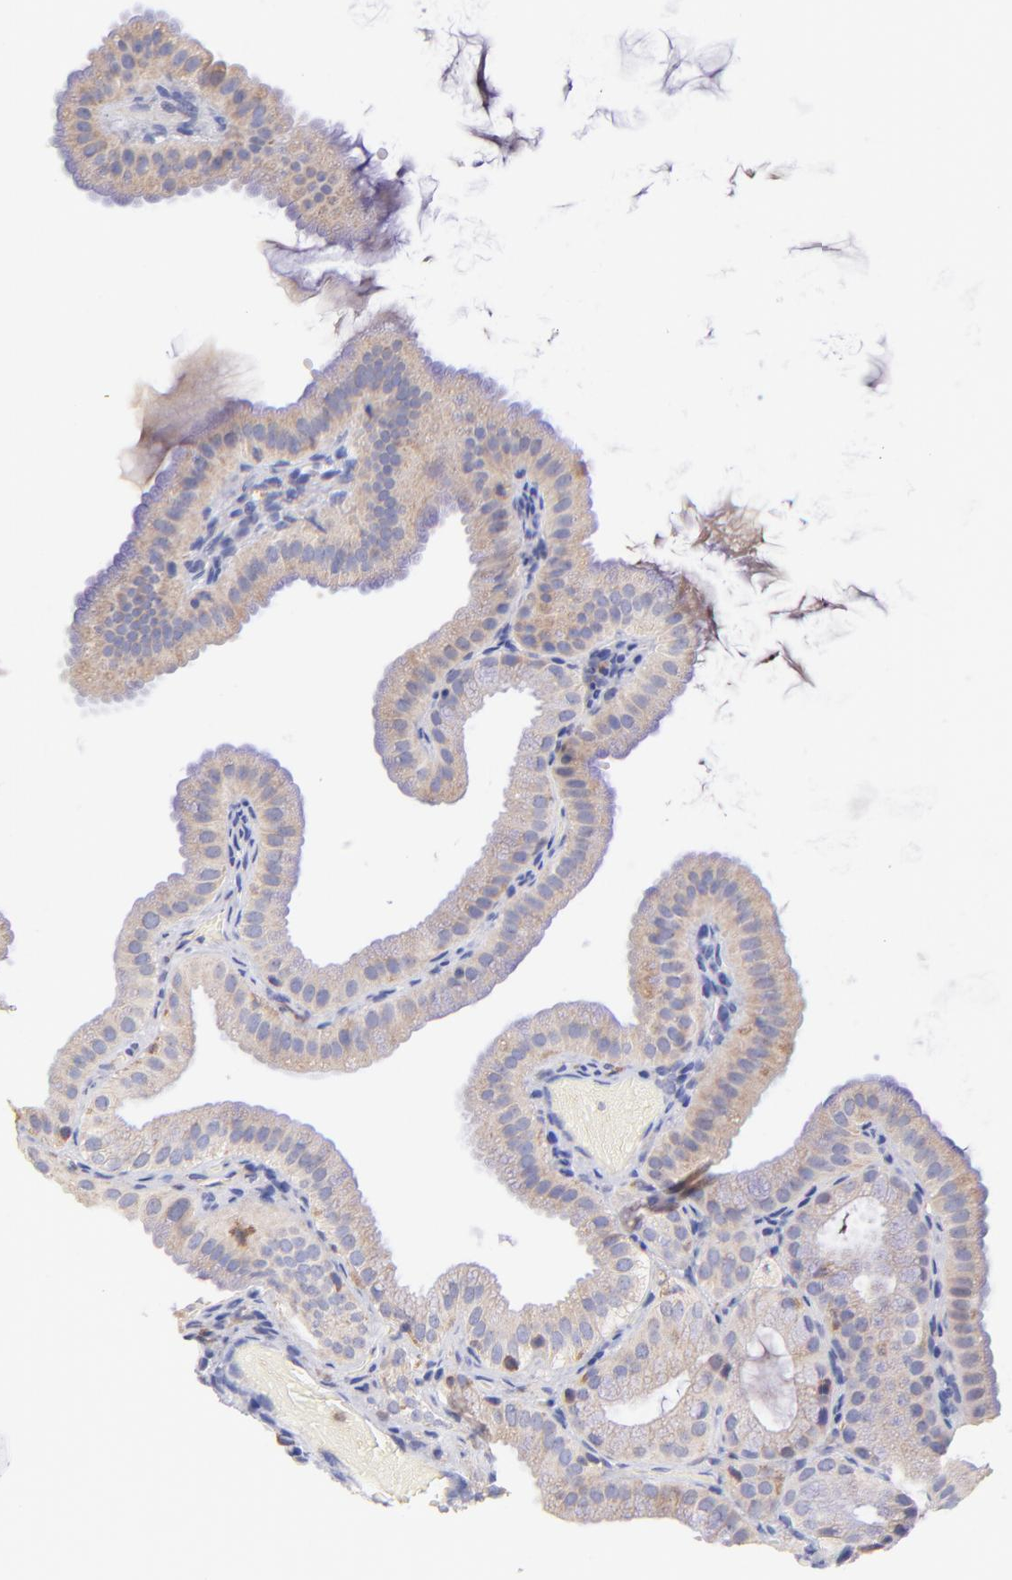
{"staining": {"intensity": "weak", "quantity": ">75%", "location": "cytoplasmic/membranous"}, "tissue": "gallbladder", "cell_type": "Glandular cells", "image_type": "normal", "snomed": [{"axis": "morphology", "description": "Normal tissue, NOS"}, {"axis": "topography", "description": "Gallbladder"}], "caption": "Weak cytoplasmic/membranous positivity is identified in approximately >75% of glandular cells in unremarkable gallbladder. (IHC, brightfield microscopy, high magnification).", "gene": "PREX1", "patient": {"sex": "female", "age": 63}}